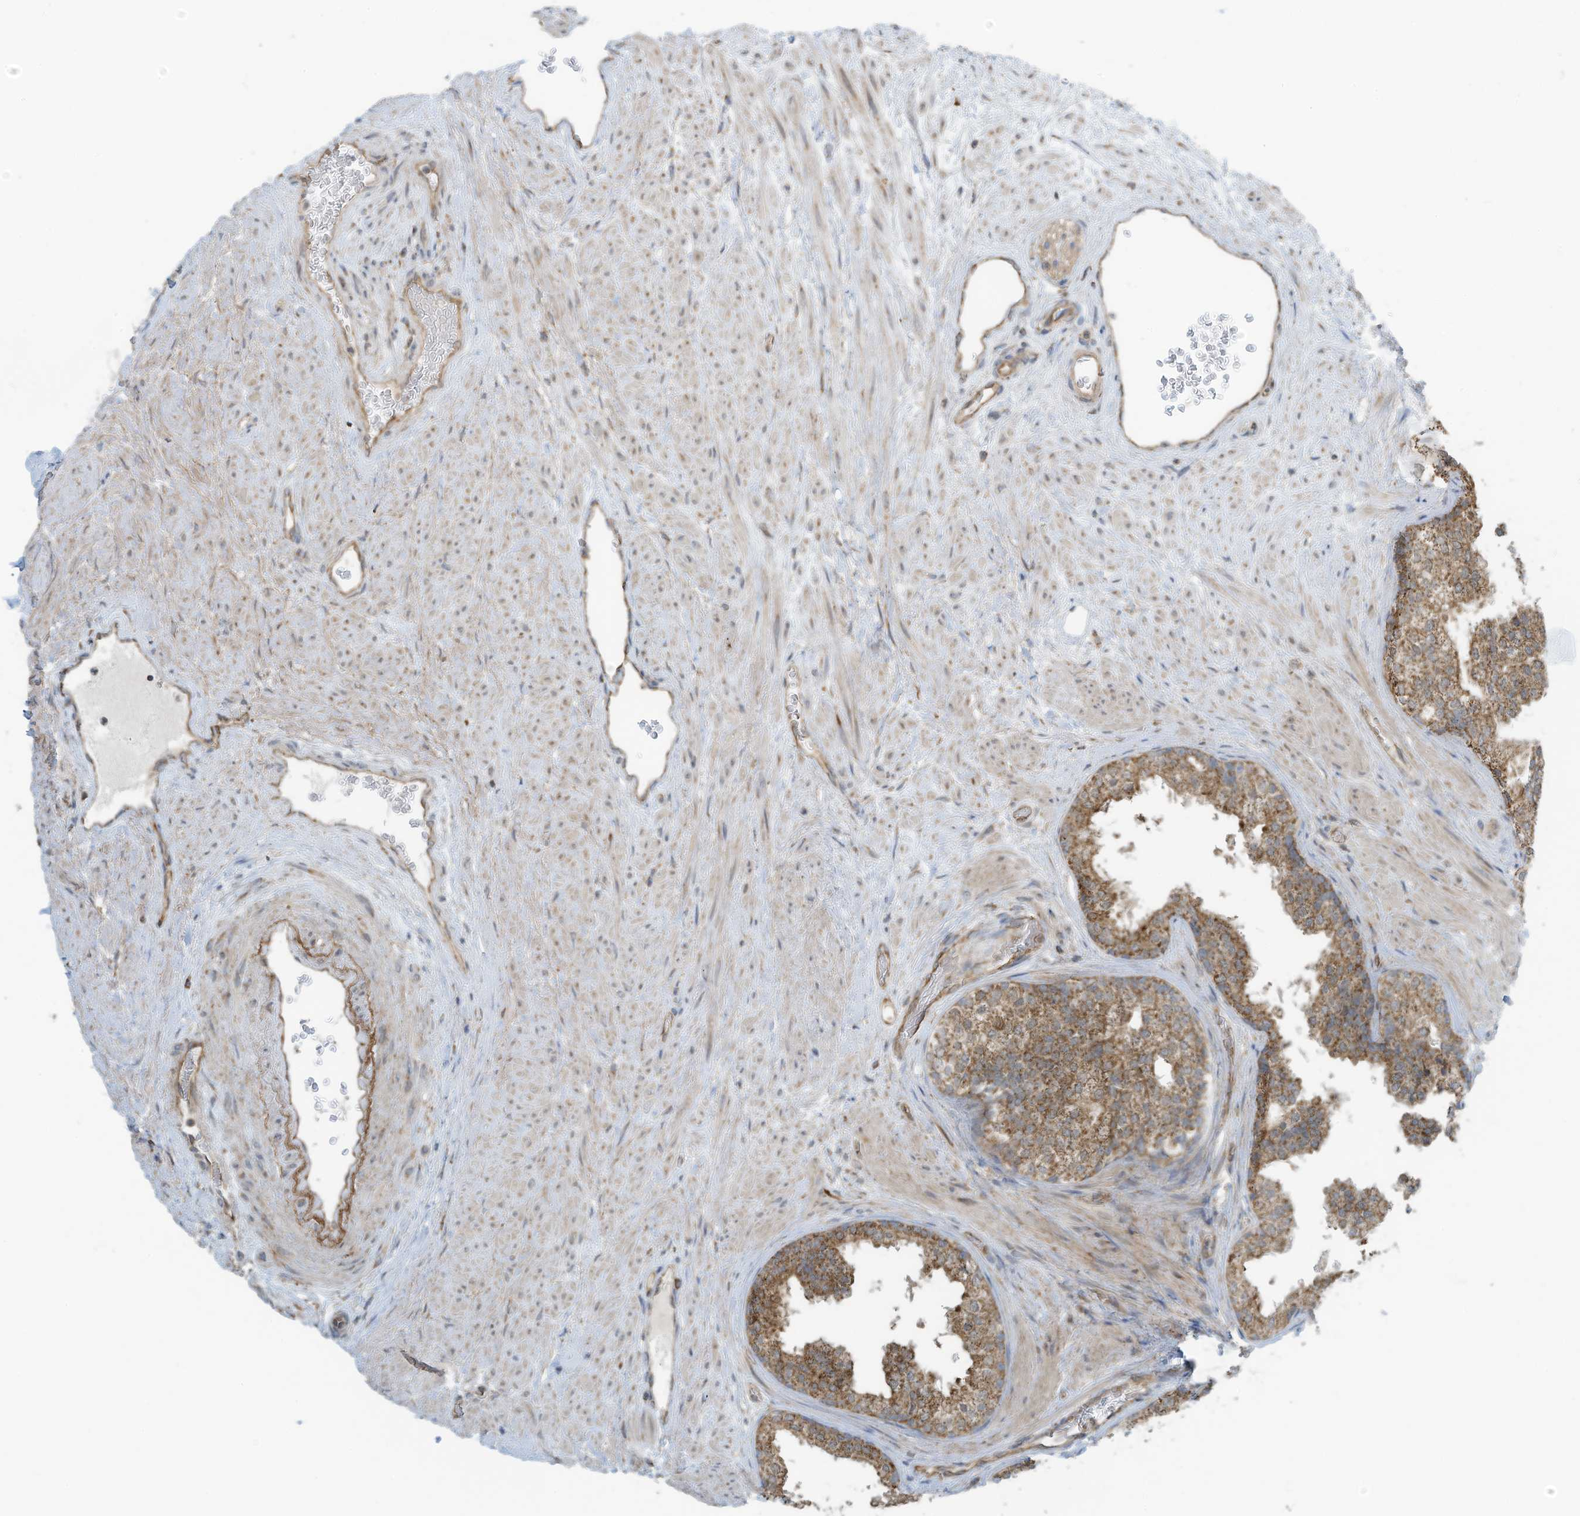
{"staining": {"intensity": "moderate", "quantity": ">75%", "location": "cytoplasmic/membranous"}, "tissue": "prostate", "cell_type": "Glandular cells", "image_type": "normal", "snomed": [{"axis": "morphology", "description": "Normal tissue, NOS"}, {"axis": "topography", "description": "Prostate"}], "caption": "A photomicrograph showing moderate cytoplasmic/membranous positivity in approximately >75% of glandular cells in normal prostate, as visualized by brown immunohistochemical staining.", "gene": "METTL6", "patient": {"sex": "male", "age": 48}}